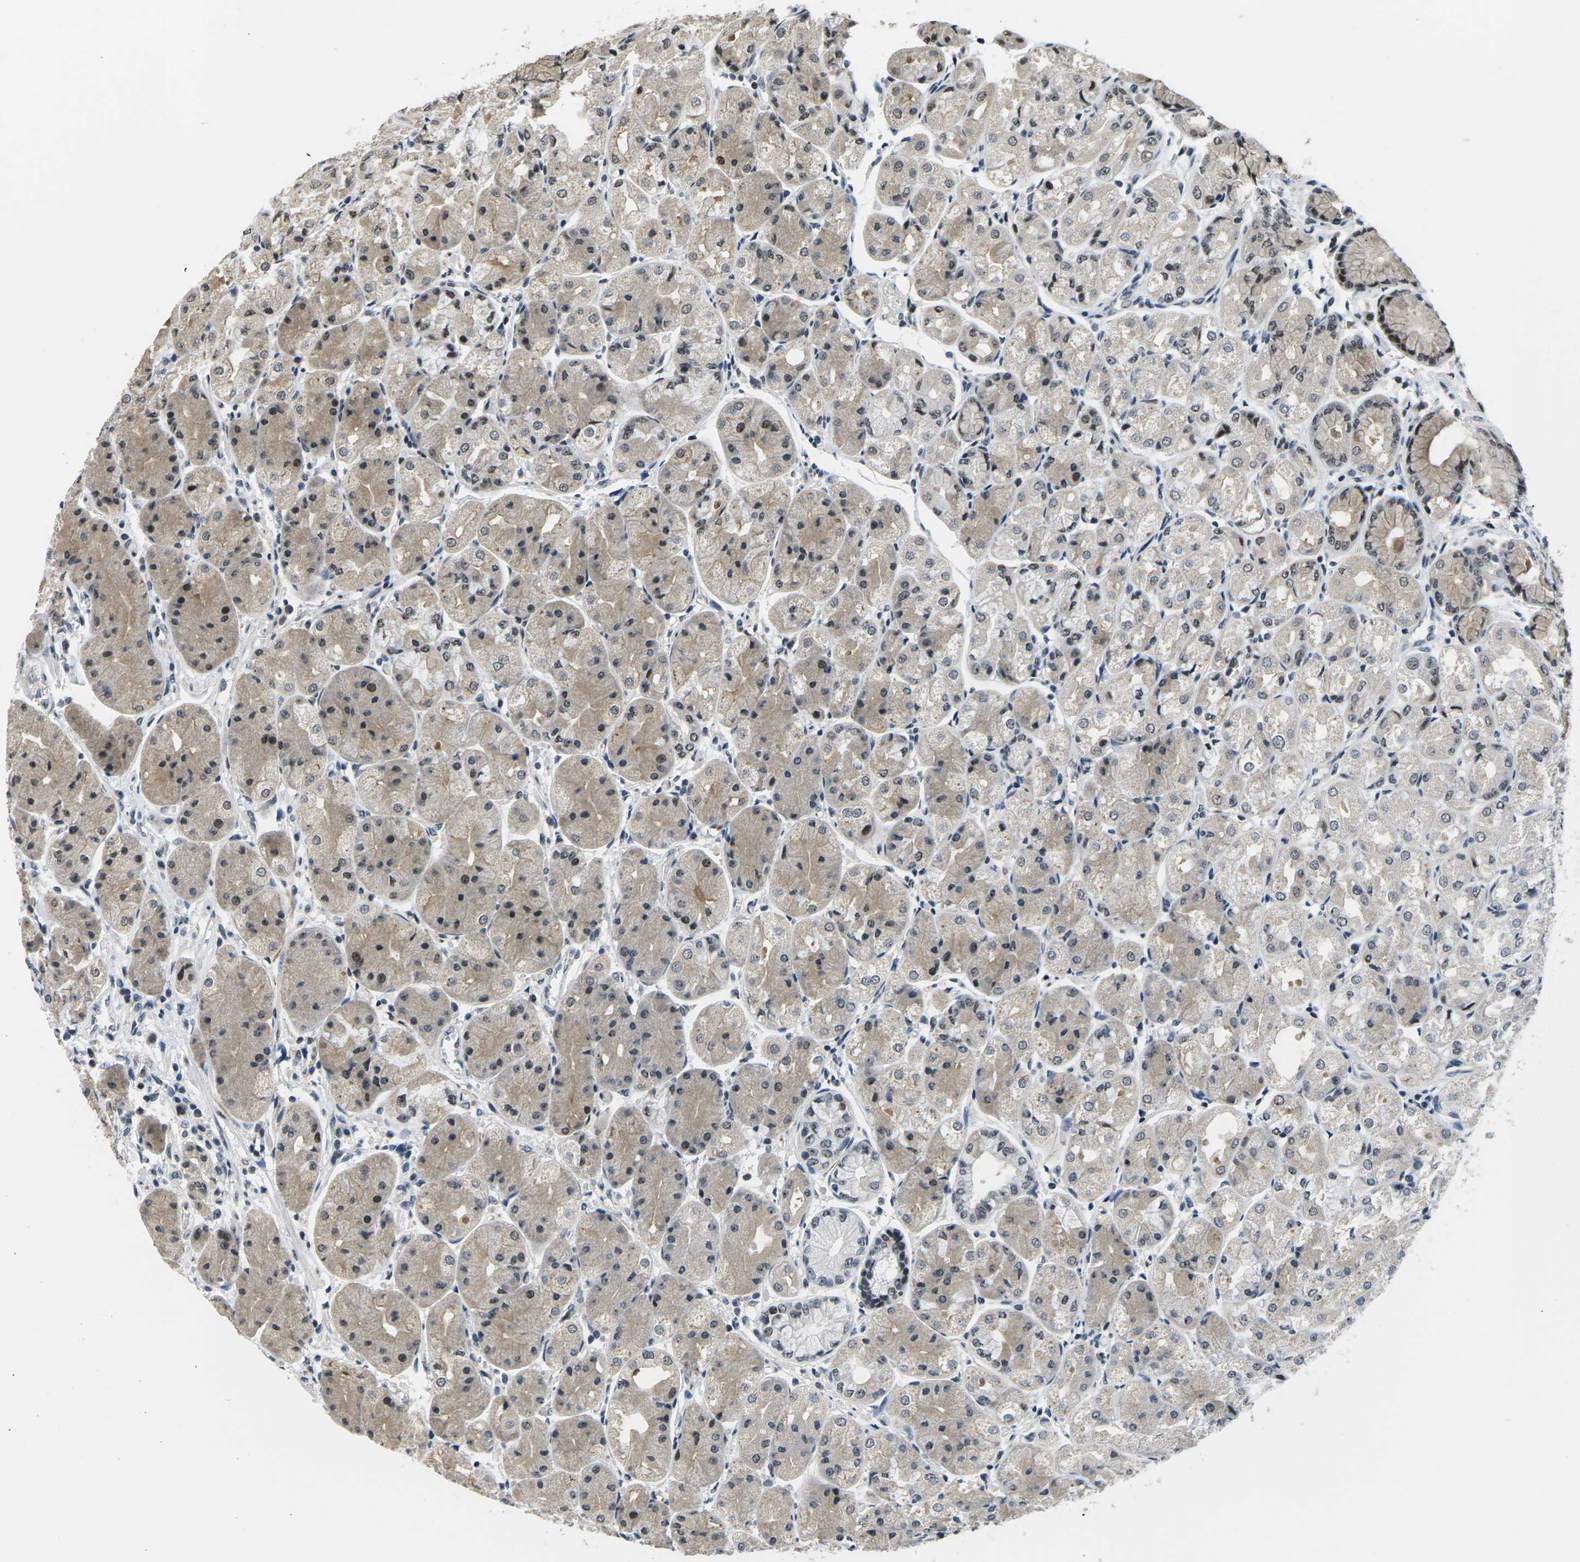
{"staining": {"intensity": "moderate", "quantity": ">75%", "location": "cytoplasmic/membranous,nuclear"}, "tissue": "stomach", "cell_type": "Glandular cells", "image_type": "normal", "snomed": [{"axis": "morphology", "description": "Normal tissue, NOS"}, {"axis": "topography", "description": "Stomach, upper"}], "caption": "Protein staining of benign stomach shows moderate cytoplasmic/membranous,nuclear positivity in approximately >75% of glandular cells. (DAB (3,3'-diaminobenzidine) IHC with brightfield microscopy, high magnification).", "gene": "NSRP1", "patient": {"sex": "male", "age": 72}}